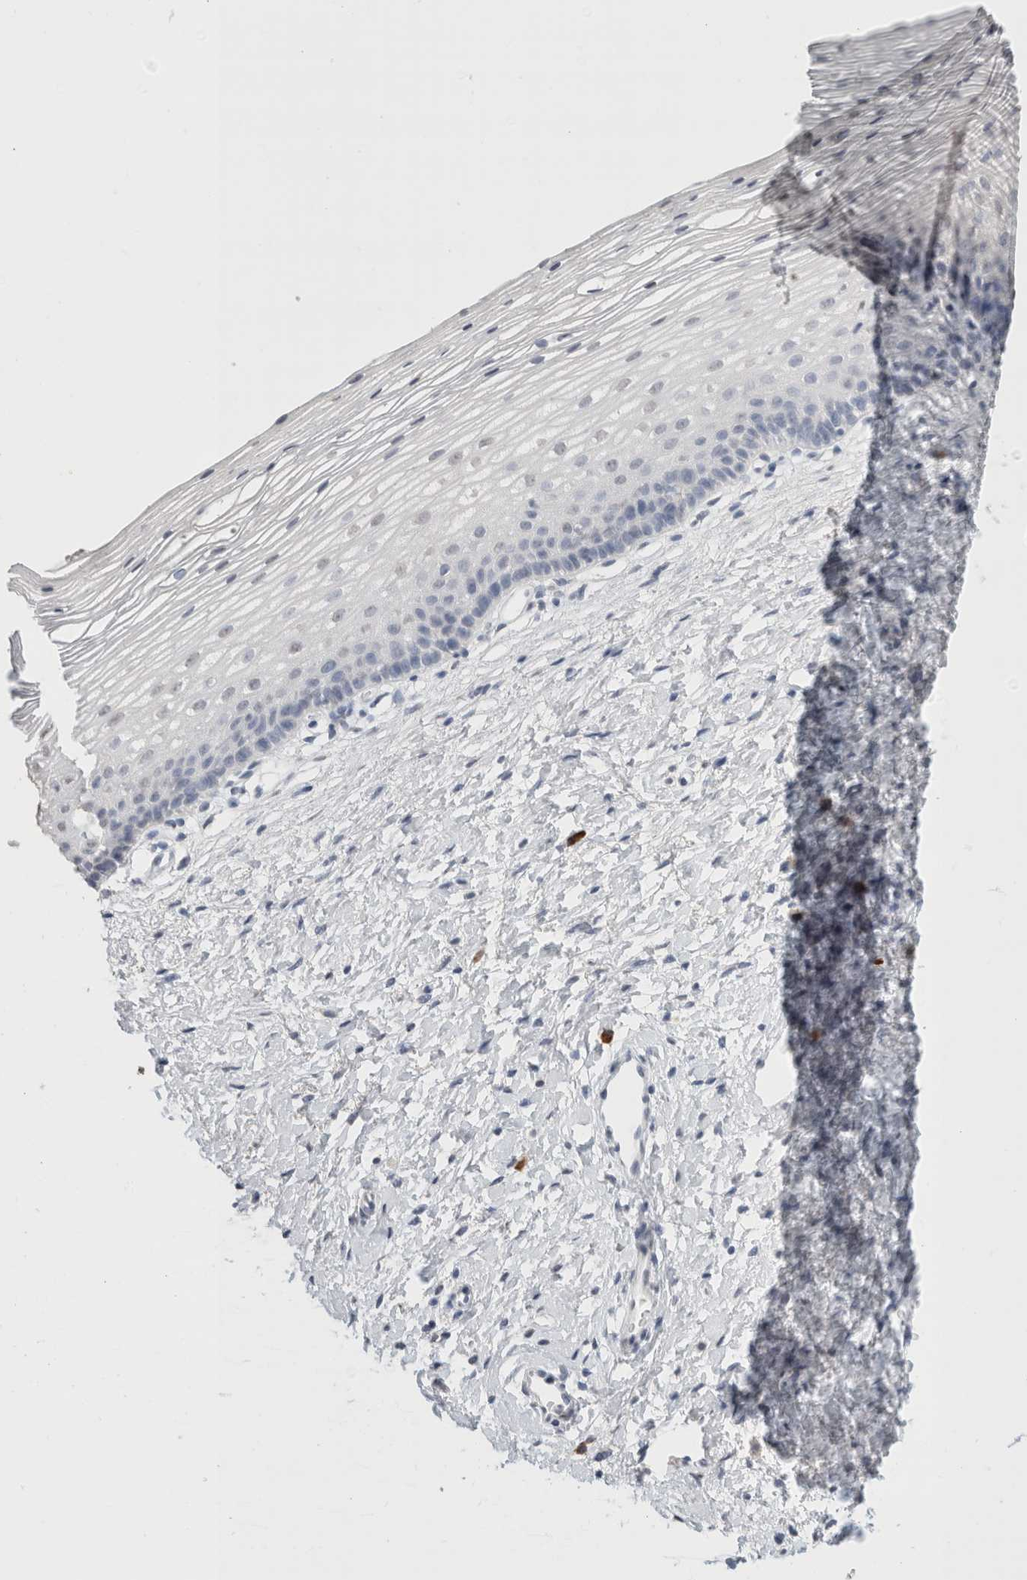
{"staining": {"intensity": "negative", "quantity": "none", "location": "none"}, "tissue": "cervix", "cell_type": "Glandular cells", "image_type": "normal", "snomed": [{"axis": "morphology", "description": "Normal tissue, NOS"}, {"axis": "topography", "description": "Cervix"}], "caption": "This is an immunohistochemistry (IHC) micrograph of benign human cervix. There is no expression in glandular cells.", "gene": "CD80", "patient": {"sex": "female", "age": 72}}